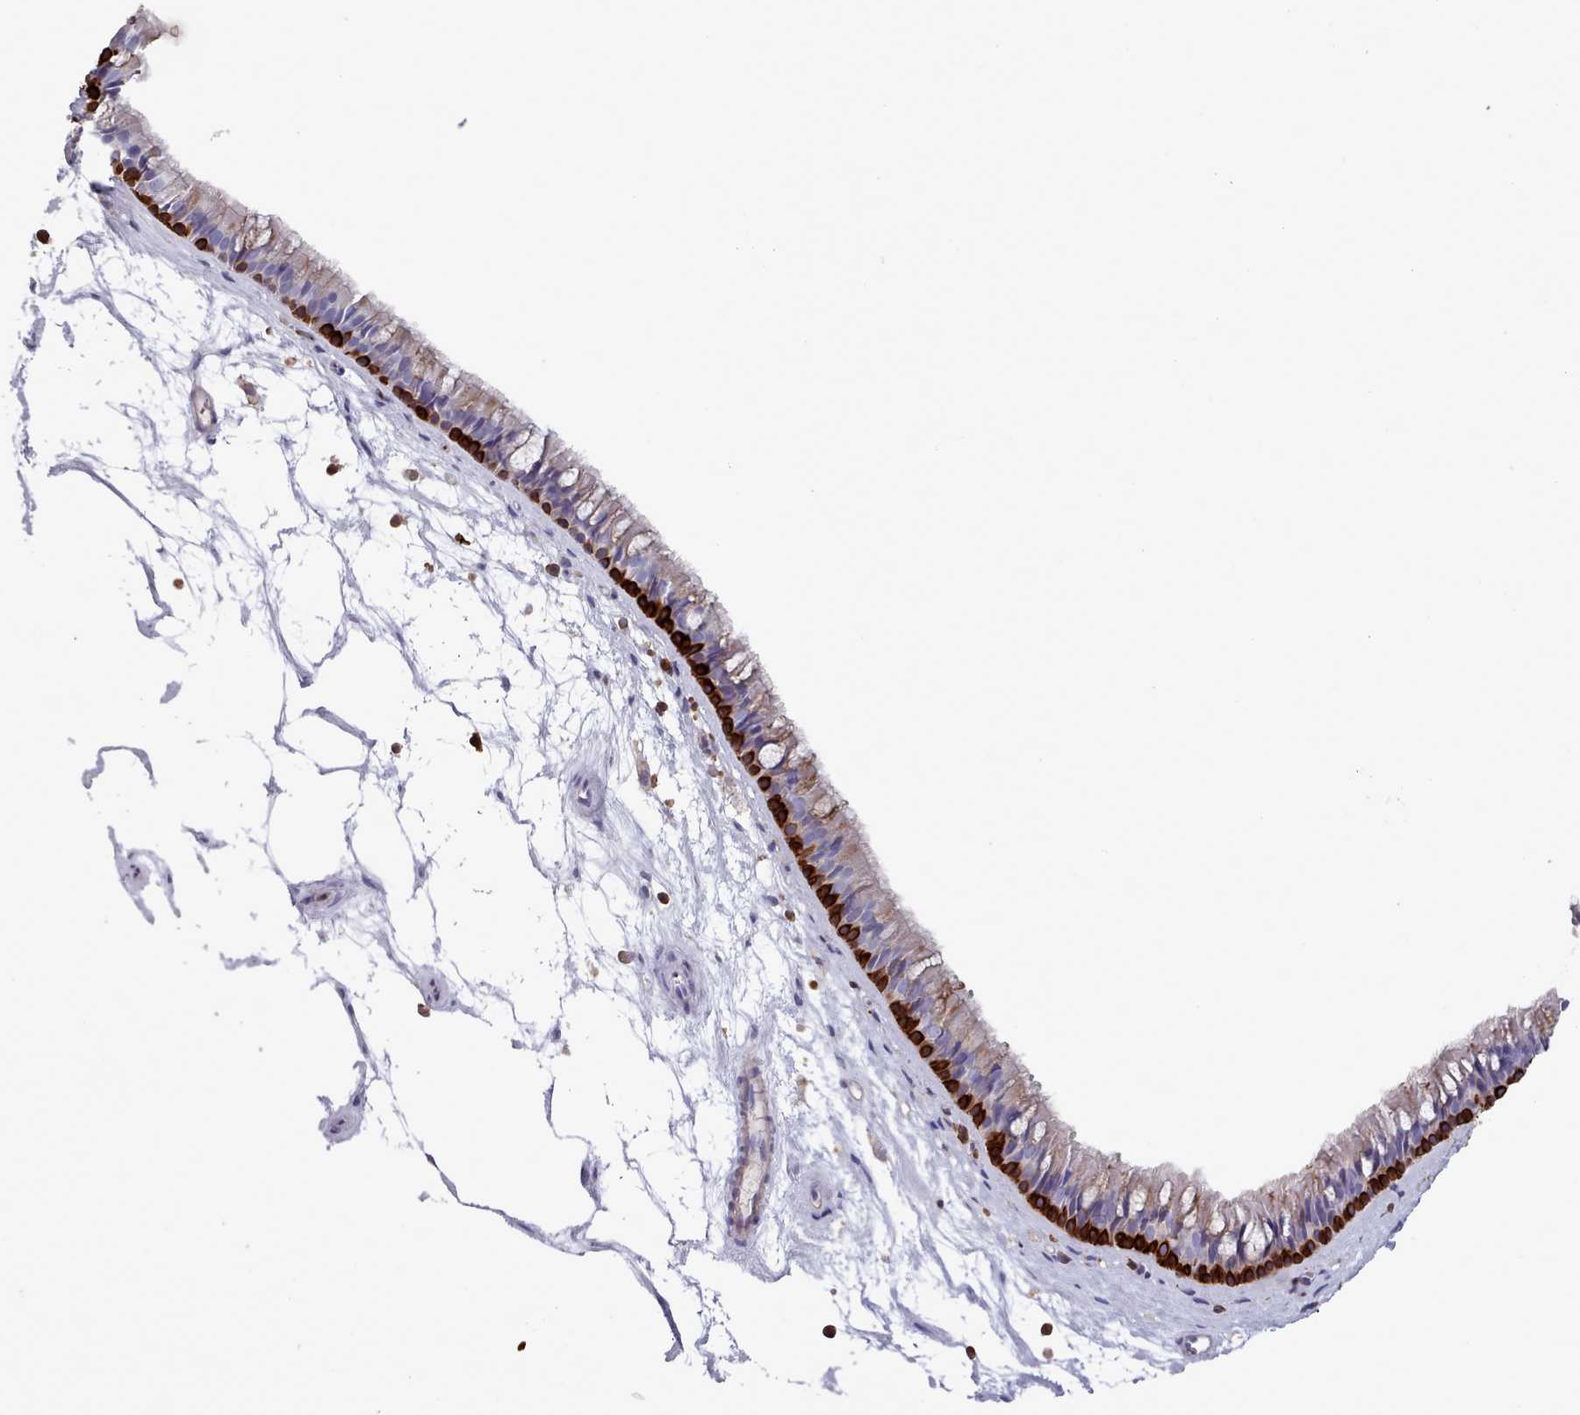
{"staining": {"intensity": "strong", "quantity": "<25%", "location": "cytoplasmic/membranous"}, "tissue": "nasopharynx", "cell_type": "Respiratory epithelial cells", "image_type": "normal", "snomed": [{"axis": "morphology", "description": "Normal tissue, NOS"}, {"axis": "topography", "description": "Nasopharynx"}], "caption": "The histopathology image shows immunohistochemical staining of unremarkable nasopharynx. There is strong cytoplasmic/membranous expression is present in about <25% of respiratory epithelial cells. Nuclei are stained in blue.", "gene": "RAC1", "patient": {"sex": "male", "age": 64}}